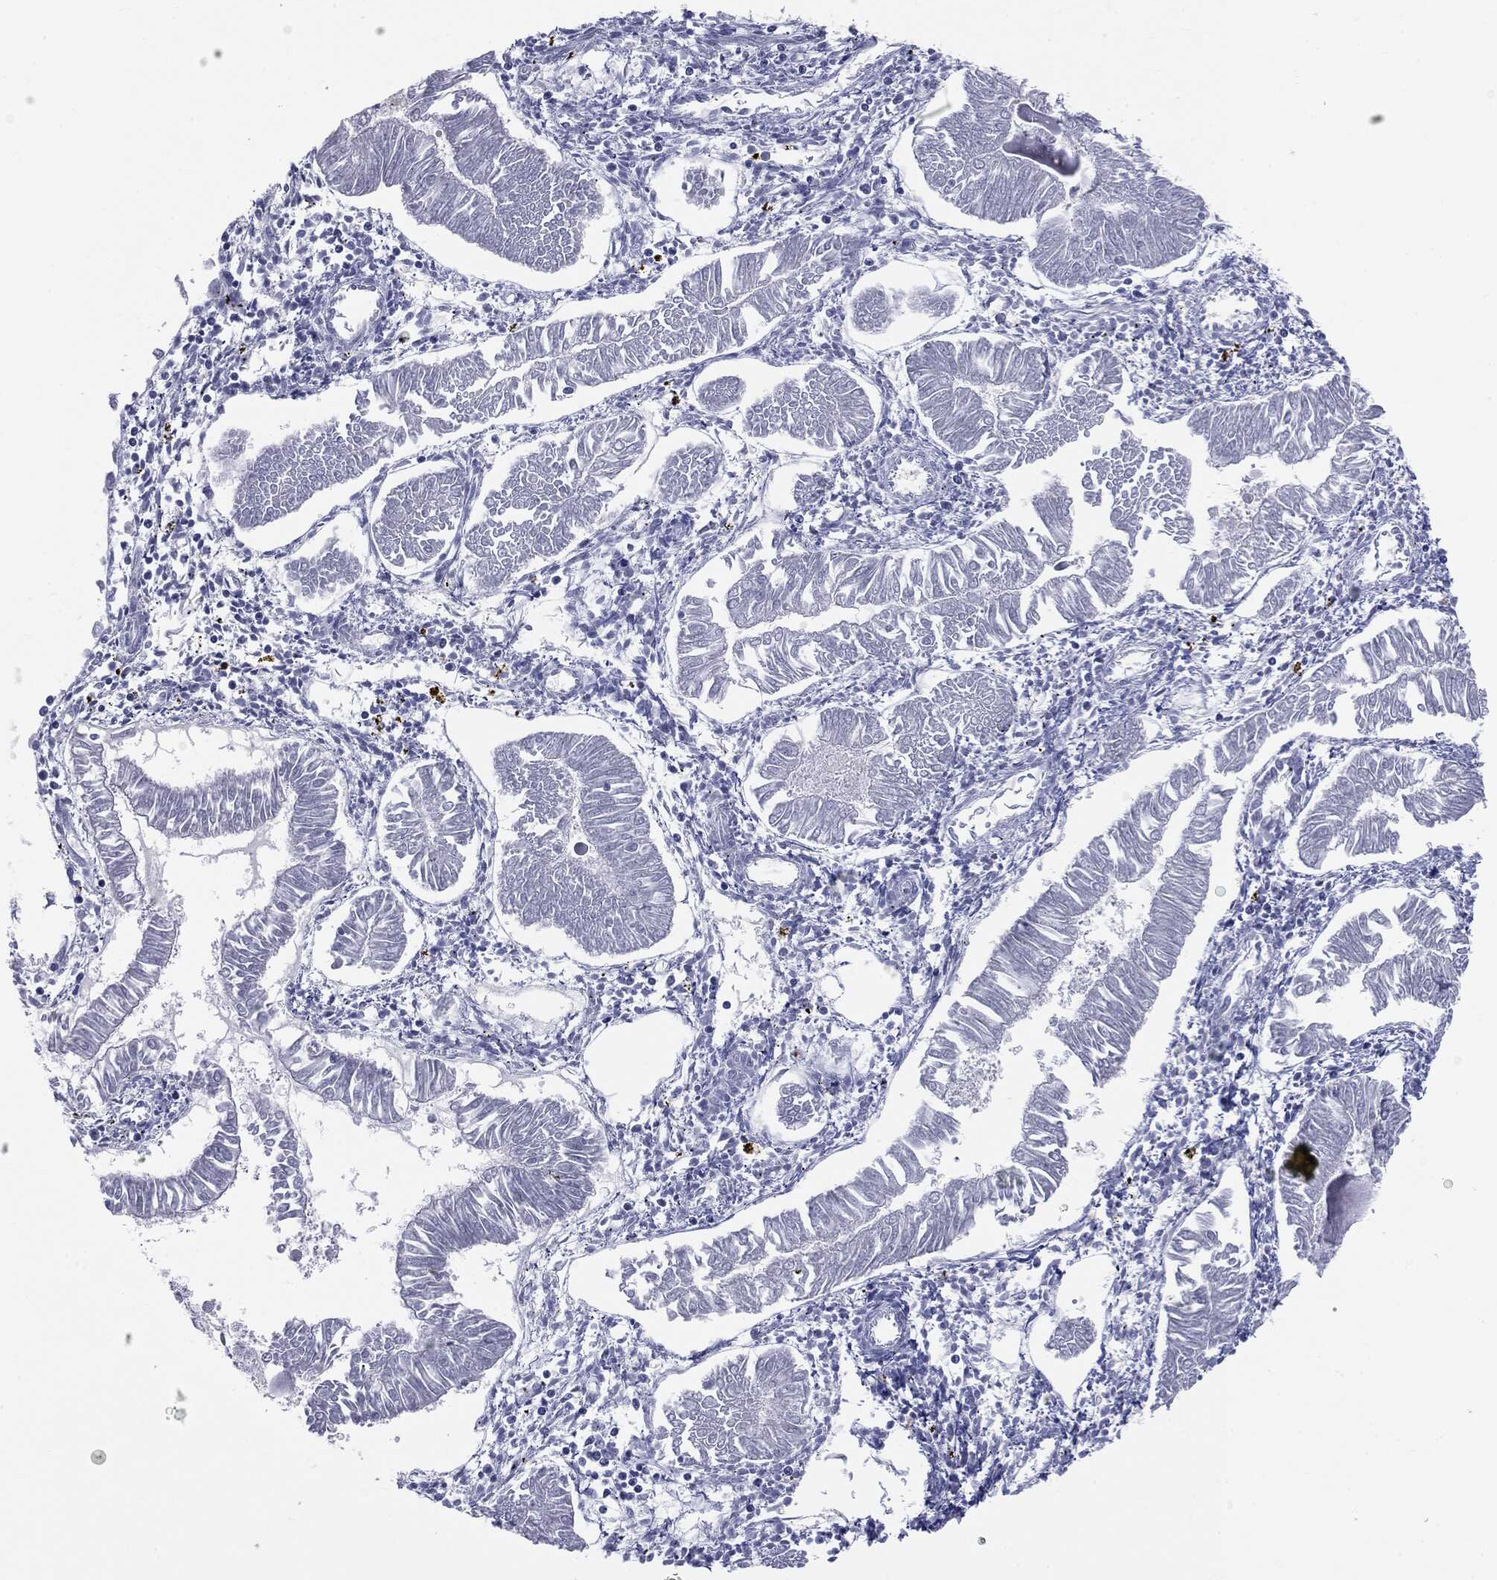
{"staining": {"intensity": "negative", "quantity": "none", "location": "none"}, "tissue": "endometrial cancer", "cell_type": "Tumor cells", "image_type": "cancer", "snomed": [{"axis": "morphology", "description": "Adenocarcinoma, NOS"}, {"axis": "topography", "description": "Endometrium"}], "caption": "Endometrial adenocarcinoma was stained to show a protein in brown. There is no significant expression in tumor cells.", "gene": "SLC5A5", "patient": {"sex": "female", "age": 53}}